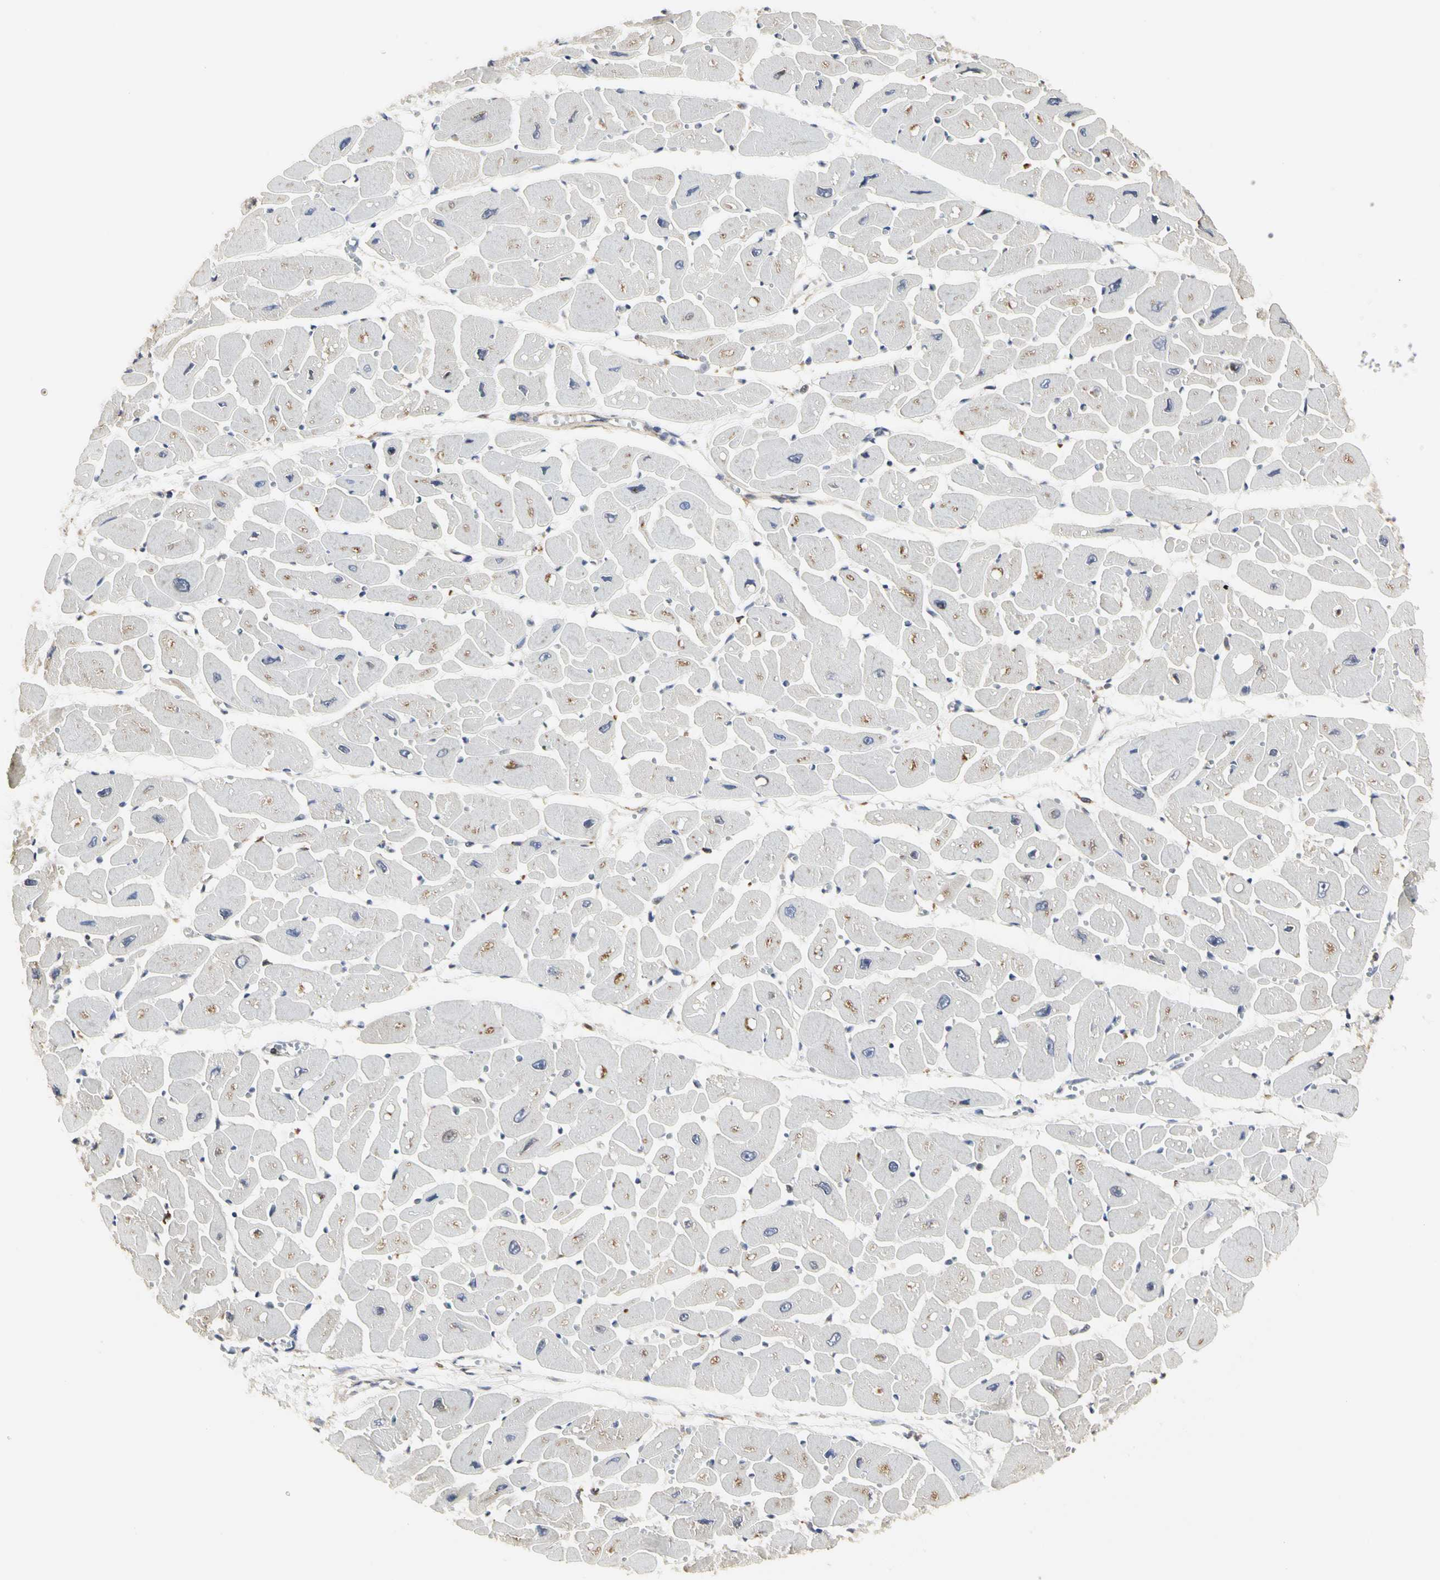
{"staining": {"intensity": "weak", "quantity": "25%-75%", "location": "cytoplasmic/membranous"}, "tissue": "heart muscle", "cell_type": "Cardiomyocytes", "image_type": "normal", "snomed": [{"axis": "morphology", "description": "Normal tissue, NOS"}, {"axis": "topography", "description": "Heart"}], "caption": "Immunohistochemistry of normal human heart muscle shows low levels of weak cytoplasmic/membranous positivity in approximately 25%-75% of cardiomyocytes.", "gene": "NAPG", "patient": {"sex": "female", "age": 54}}